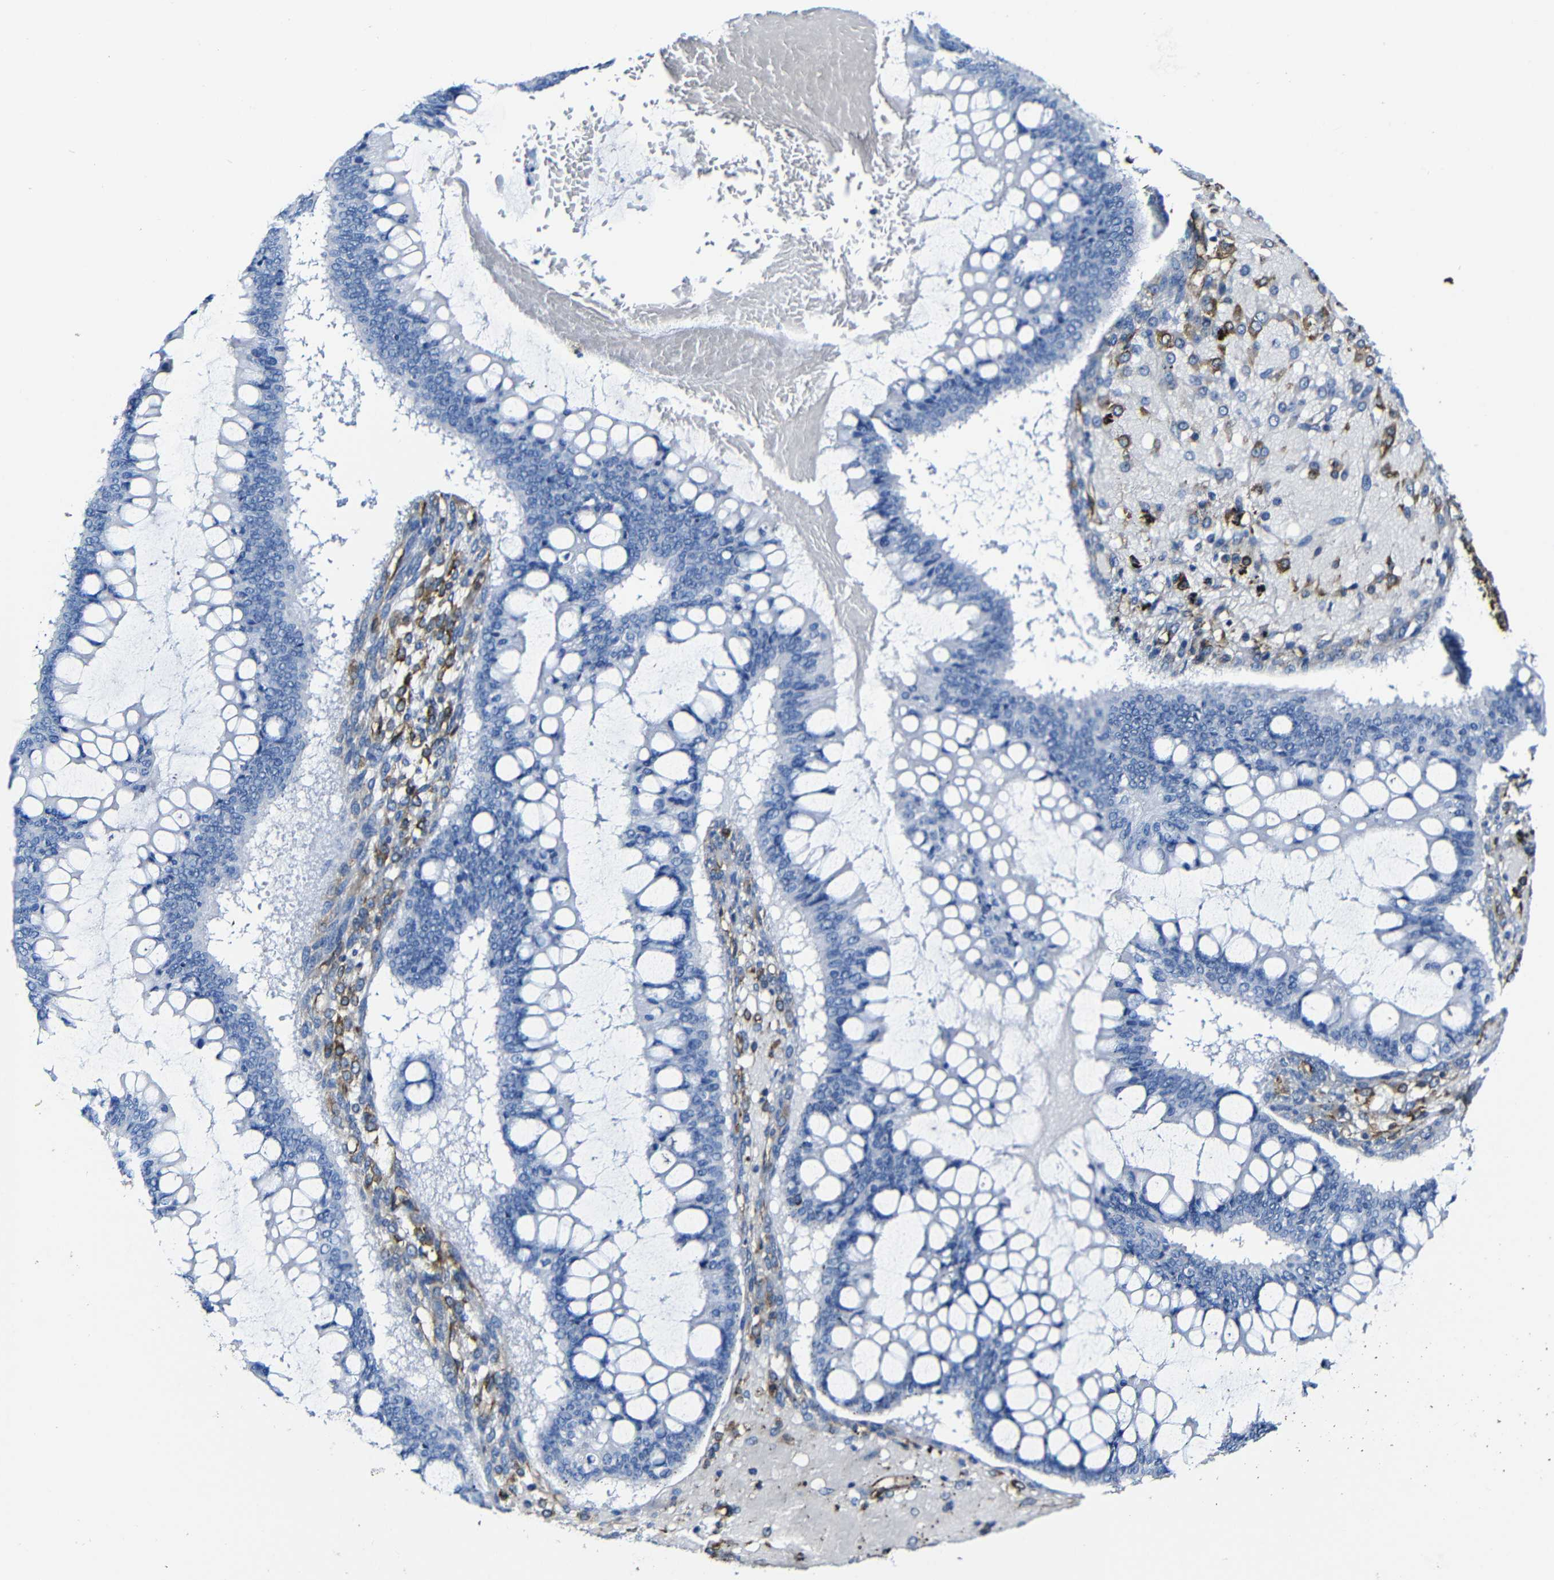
{"staining": {"intensity": "negative", "quantity": "none", "location": "none"}, "tissue": "ovarian cancer", "cell_type": "Tumor cells", "image_type": "cancer", "snomed": [{"axis": "morphology", "description": "Cystadenocarcinoma, mucinous, NOS"}, {"axis": "topography", "description": "Ovary"}], "caption": "Protein analysis of ovarian cancer reveals no significant expression in tumor cells.", "gene": "MSN", "patient": {"sex": "female", "age": 73}}